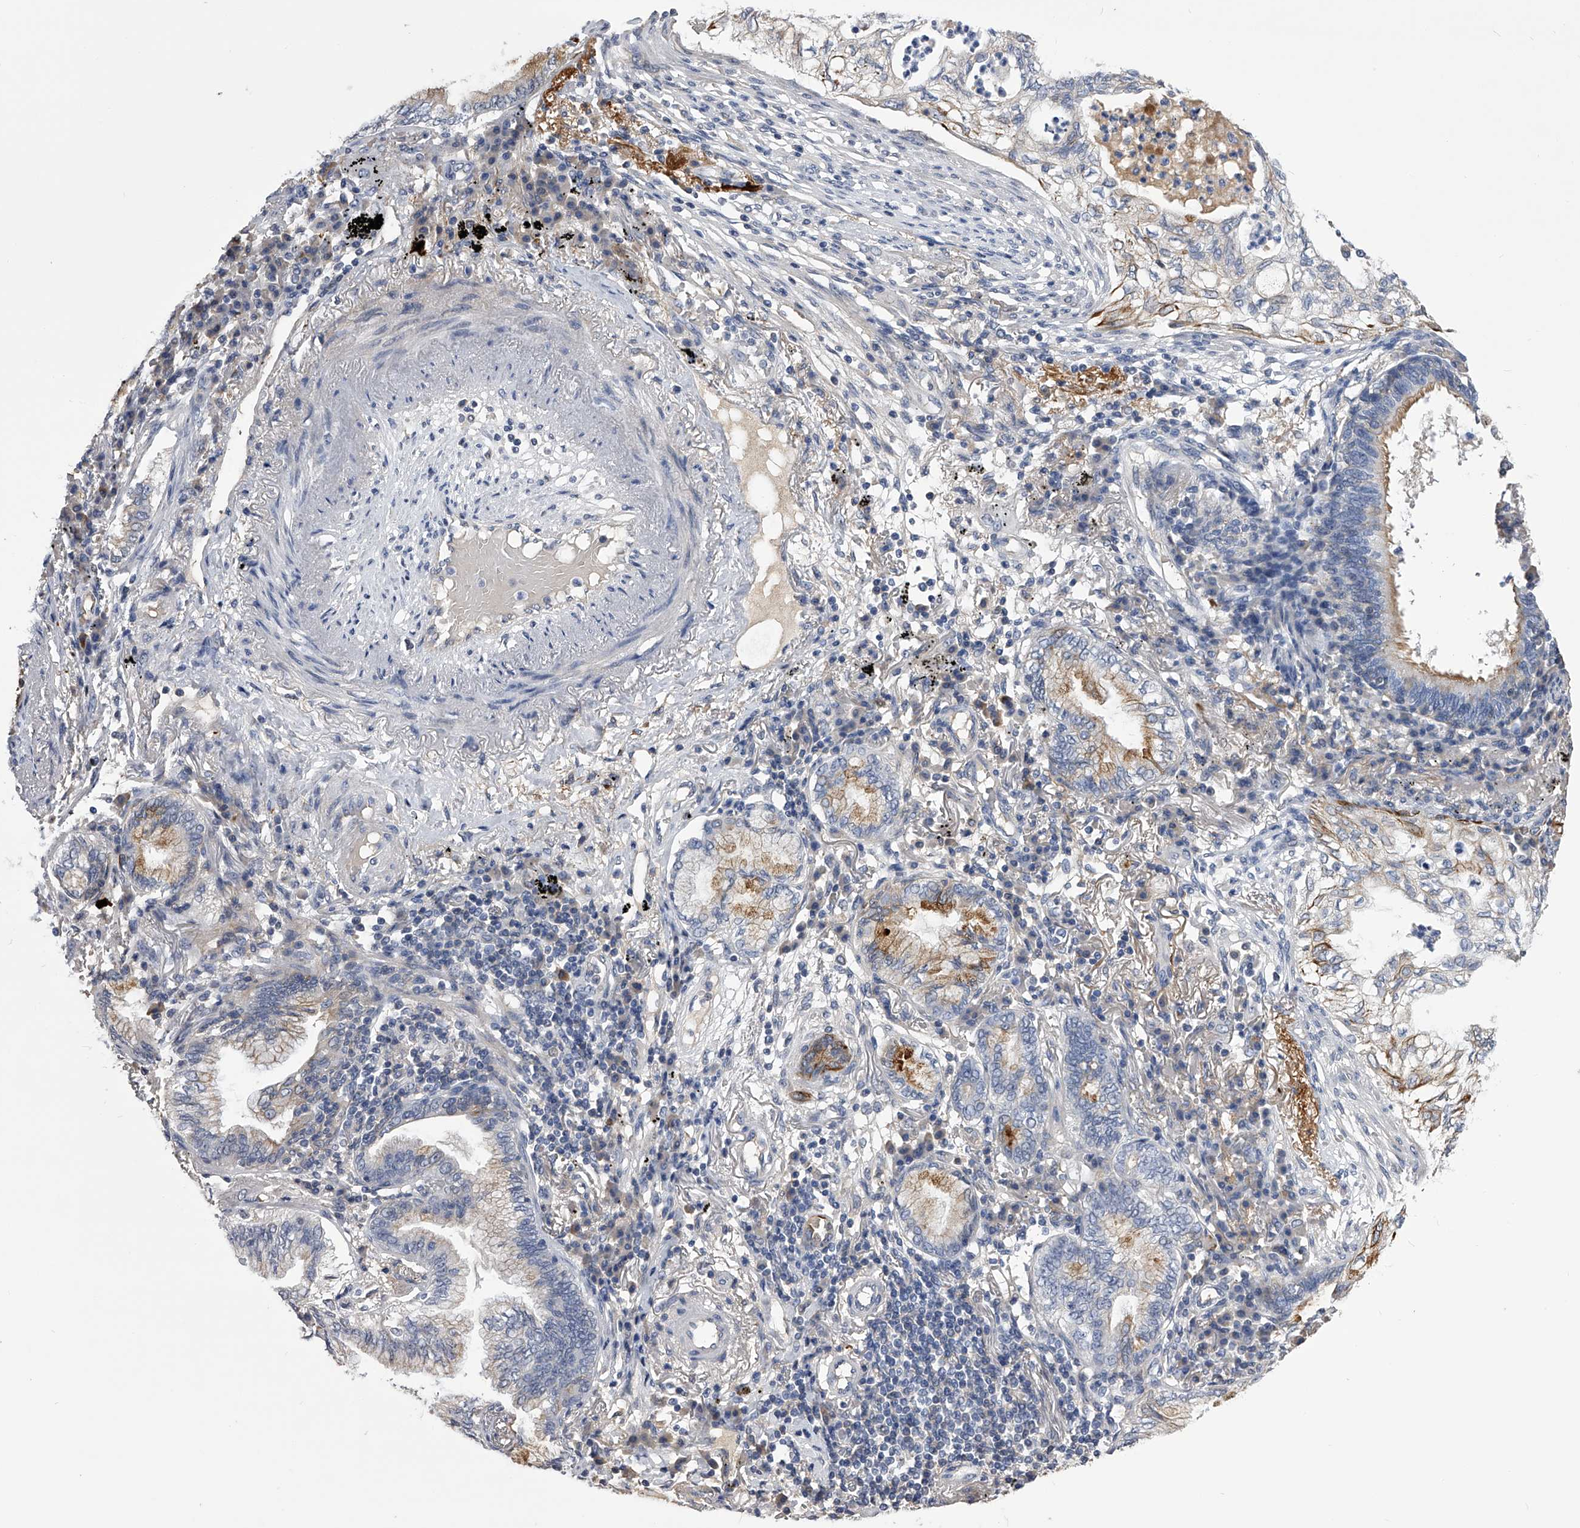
{"staining": {"intensity": "weak", "quantity": "<25%", "location": "cytoplasmic/membranous"}, "tissue": "lung cancer", "cell_type": "Tumor cells", "image_type": "cancer", "snomed": [{"axis": "morphology", "description": "Adenocarcinoma, NOS"}, {"axis": "topography", "description": "Lung"}], "caption": "Immunohistochemical staining of lung adenocarcinoma displays no significant expression in tumor cells. (DAB immunohistochemistry visualized using brightfield microscopy, high magnification).", "gene": "MDN1", "patient": {"sex": "female", "age": 70}}